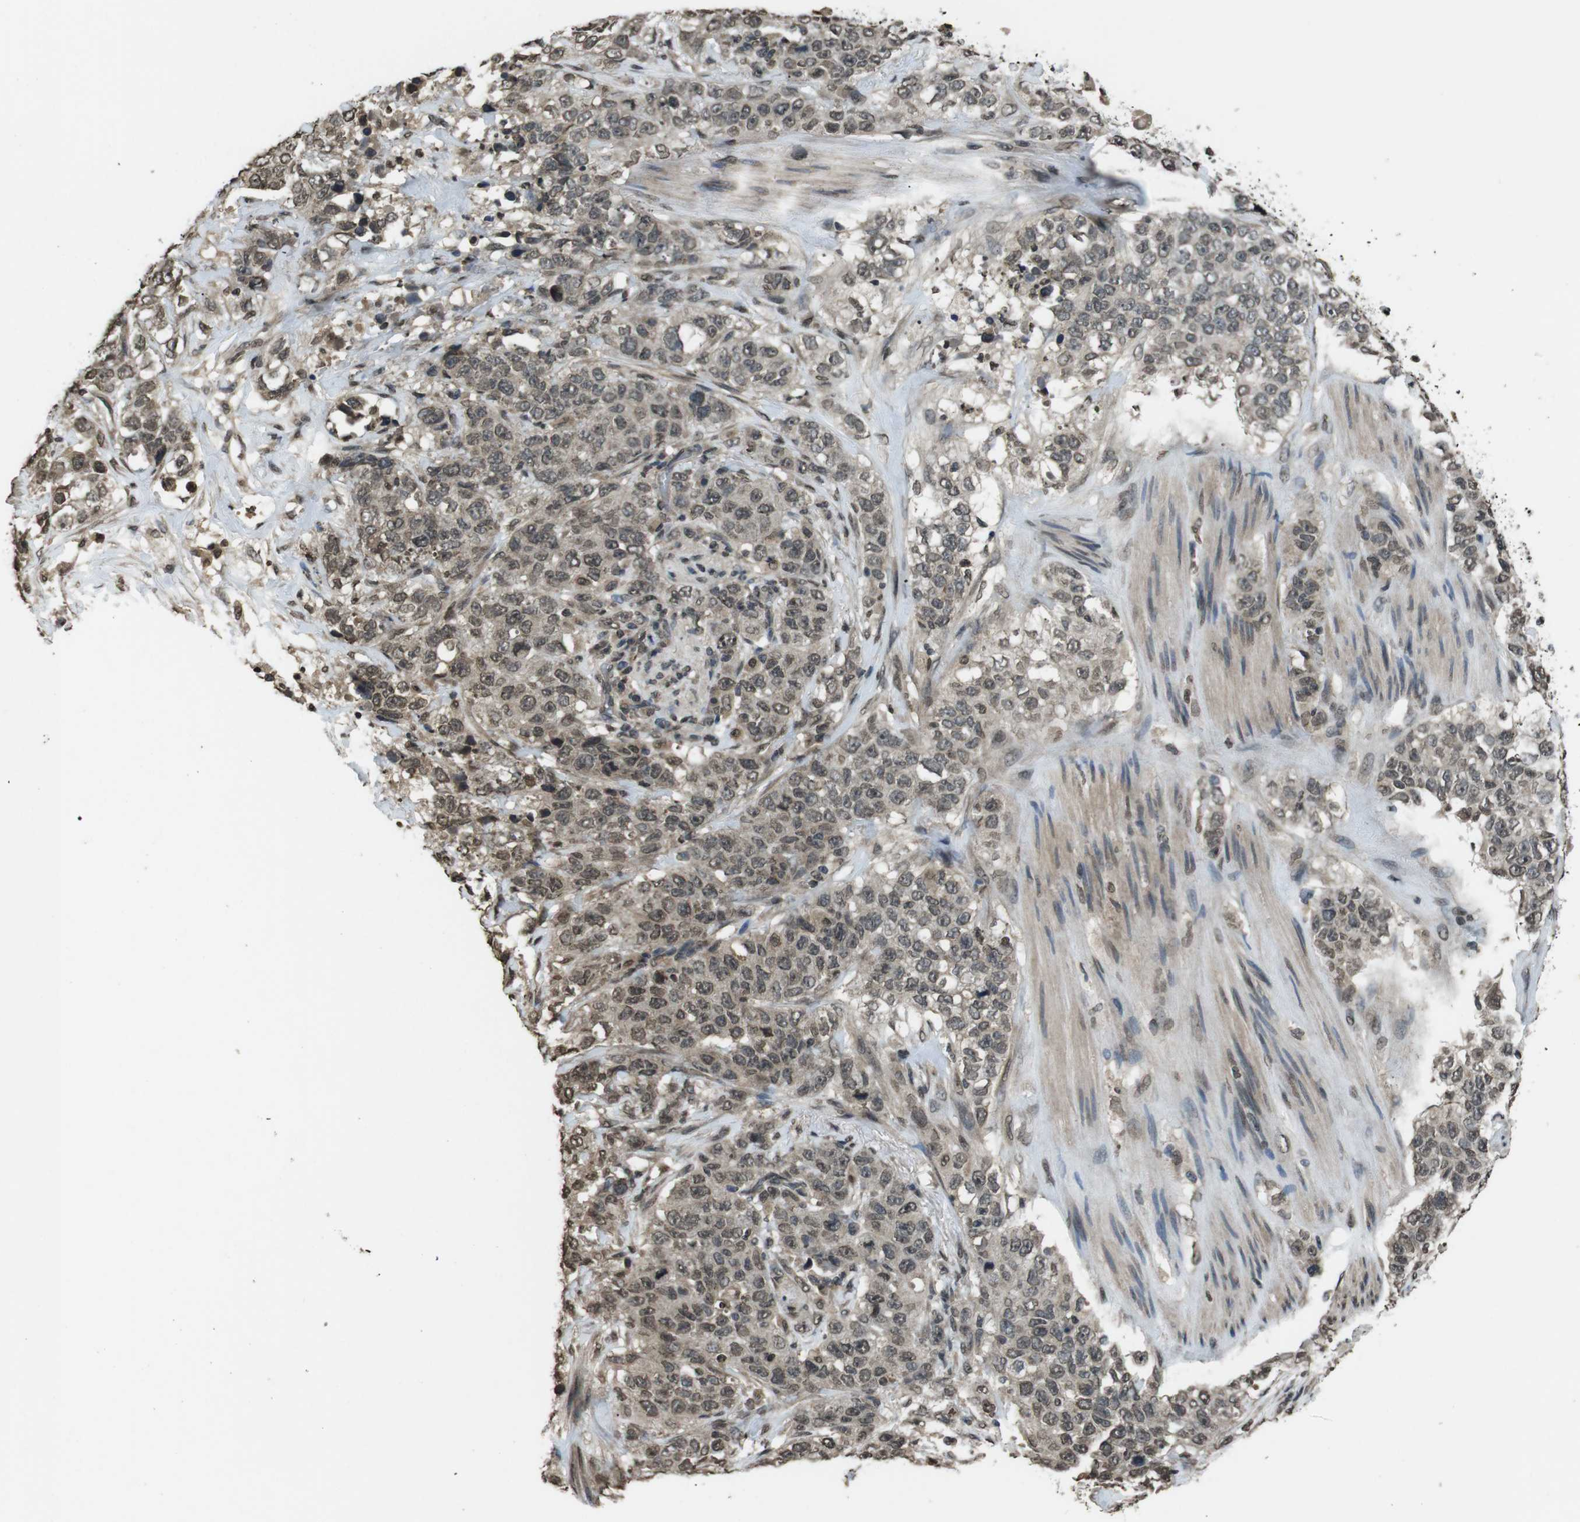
{"staining": {"intensity": "weak", "quantity": "25%-75%", "location": "nuclear"}, "tissue": "stomach cancer", "cell_type": "Tumor cells", "image_type": "cancer", "snomed": [{"axis": "morphology", "description": "Adenocarcinoma, NOS"}, {"axis": "topography", "description": "Stomach"}], "caption": "Stomach cancer (adenocarcinoma) stained for a protein exhibits weak nuclear positivity in tumor cells.", "gene": "MAF", "patient": {"sex": "male", "age": 48}}